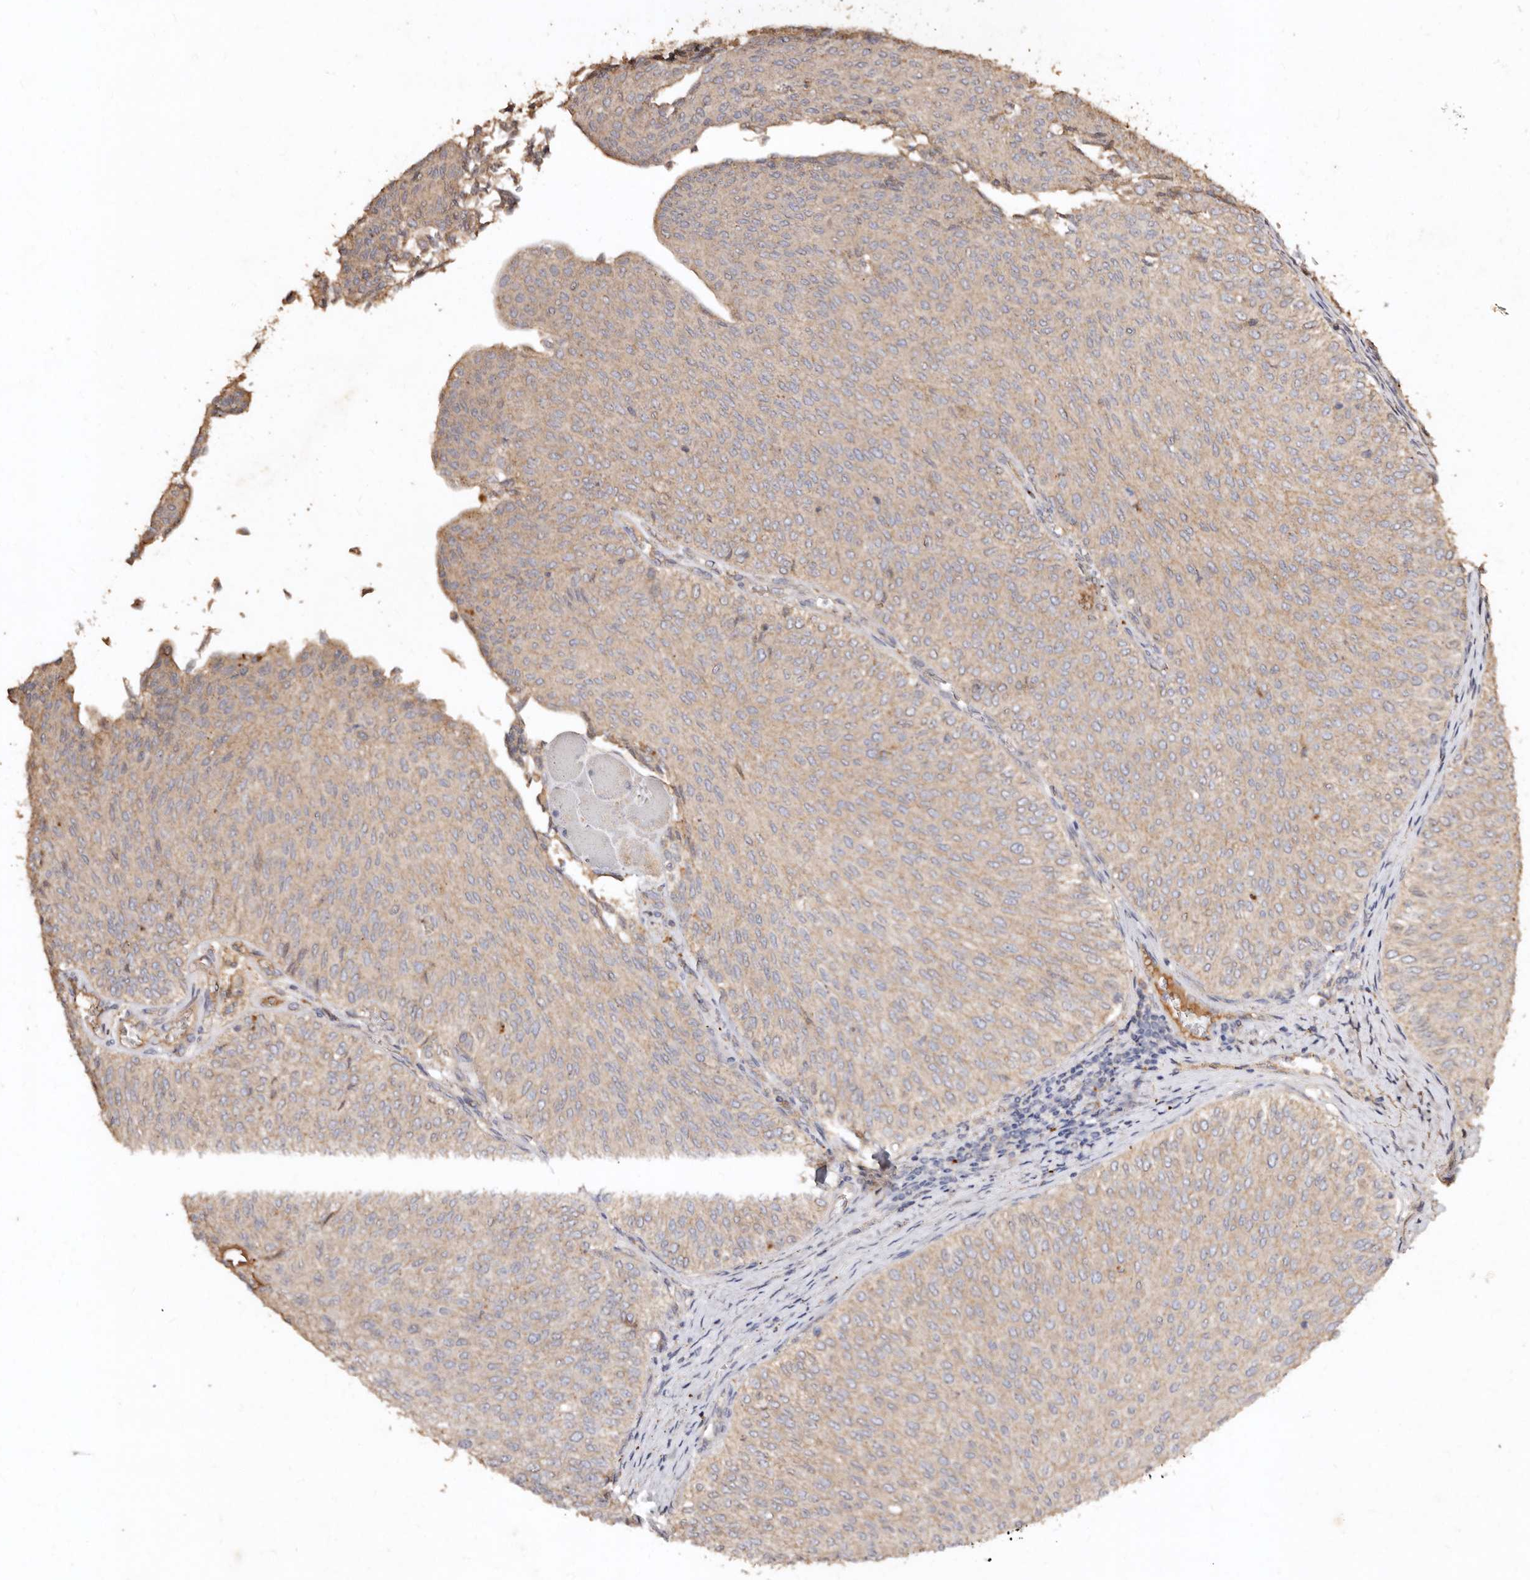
{"staining": {"intensity": "weak", "quantity": "25%-75%", "location": "cytoplasmic/membranous"}, "tissue": "urothelial cancer", "cell_type": "Tumor cells", "image_type": "cancer", "snomed": [{"axis": "morphology", "description": "Urothelial carcinoma, Low grade"}, {"axis": "topography", "description": "Urinary bladder"}], "caption": "Approximately 25%-75% of tumor cells in urothelial cancer exhibit weak cytoplasmic/membranous protein positivity as visualized by brown immunohistochemical staining.", "gene": "FARS2", "patient": {"sex": "male", "age": 78}}